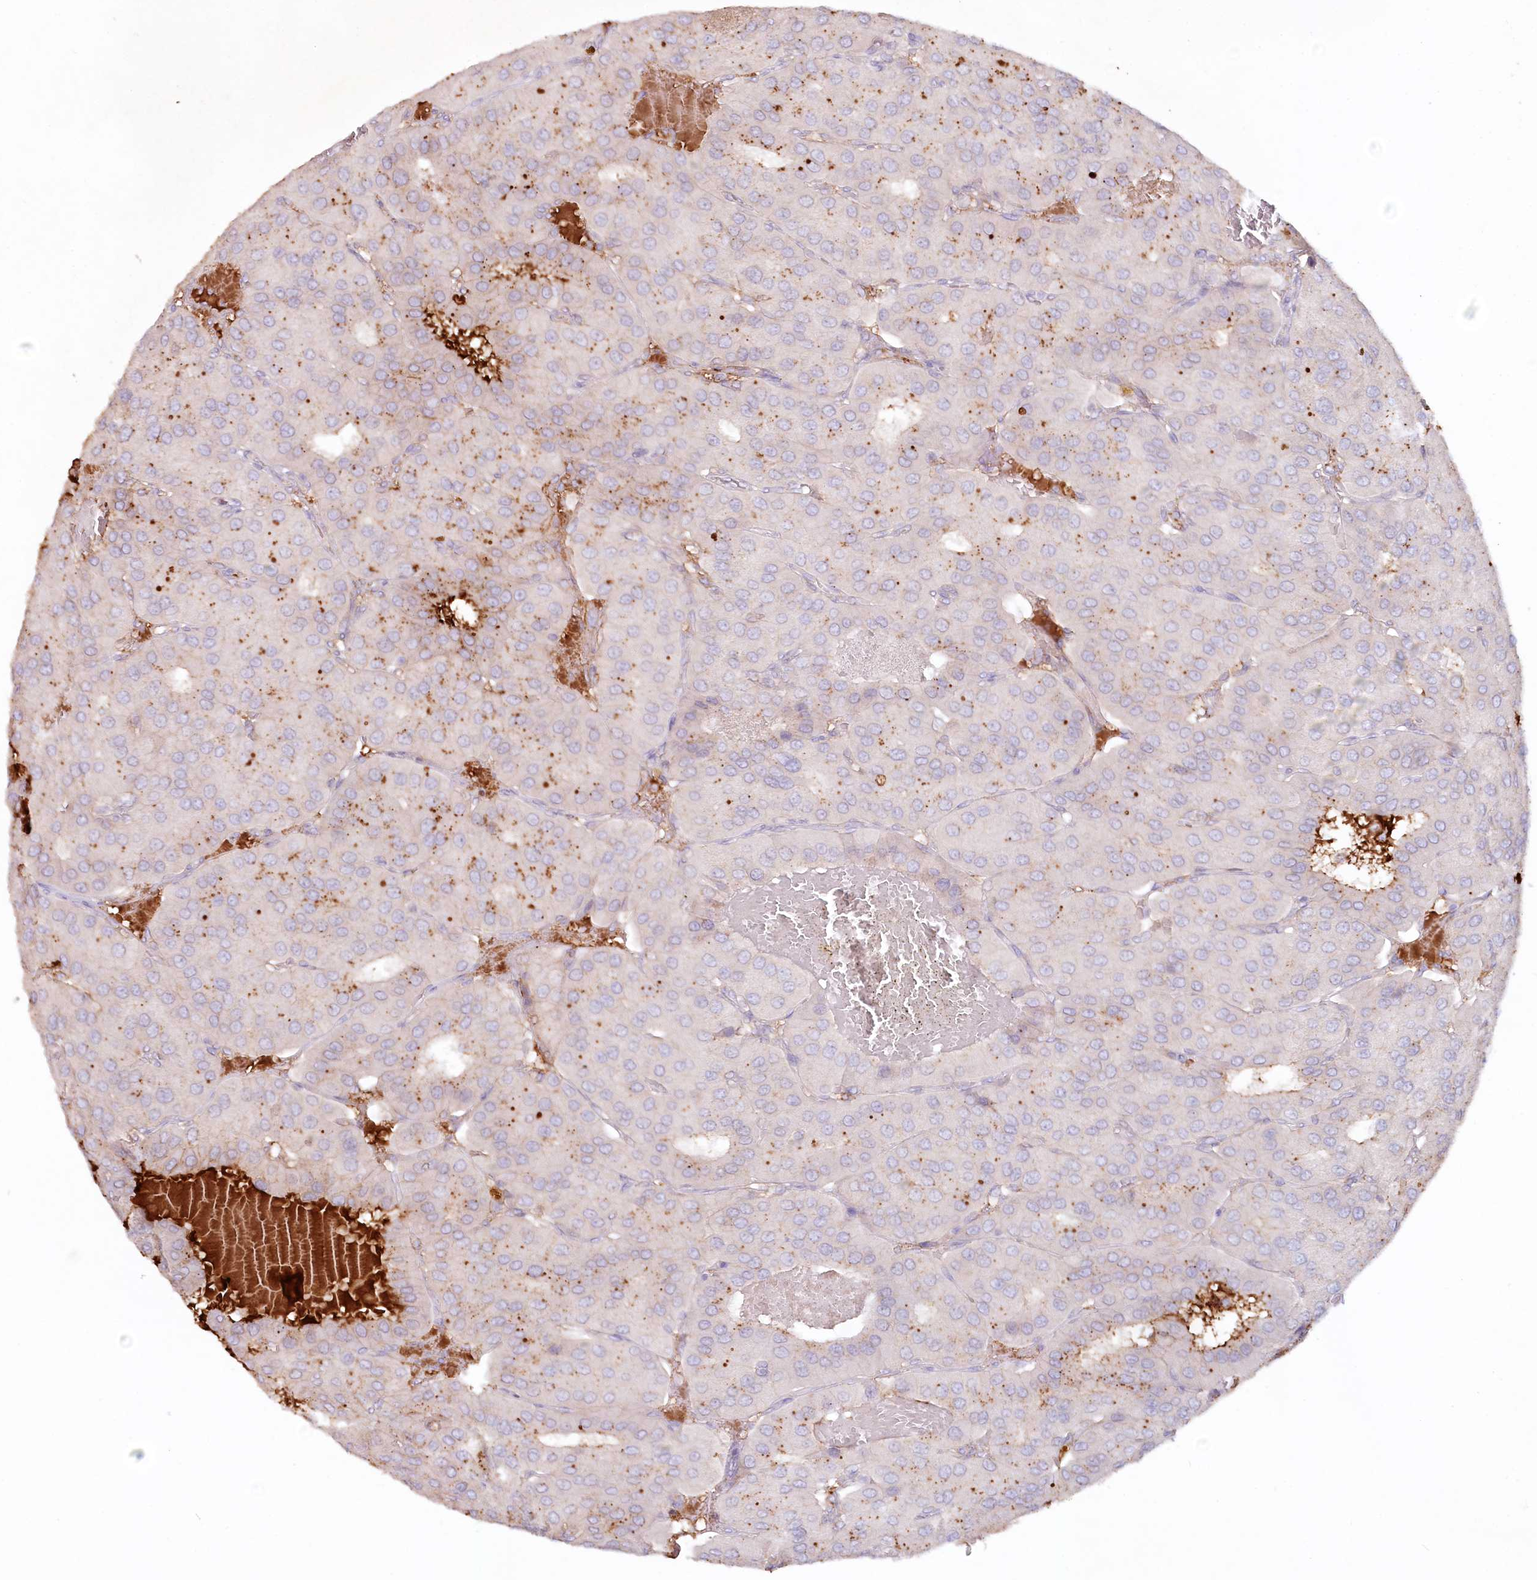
{"staining": {"intensity": "moderate", "quantity": "<25%", "location": "cytoplasmic/membranous"}, "tissue": "parathyroid gland", "cell_type": "Glandular cells", "image_type": "normal", "snomed": [{"axis": "morphology", "description": "Normal tissue, NOS"}, {"axis": "morphology", "description": "Adenoma, NOS"}, {"axis": "topography", "description": "Parathyroid gland"}], "caption": "The photomicrograph reveals immunohistochemical staining of unremarkable parathyroid gland. There is moderate cytoplasmic/membranous staining is present in about <25% of glandular cells.", "gene": "PSAPL1", "patient": {"sex": "female", "age": 86}}